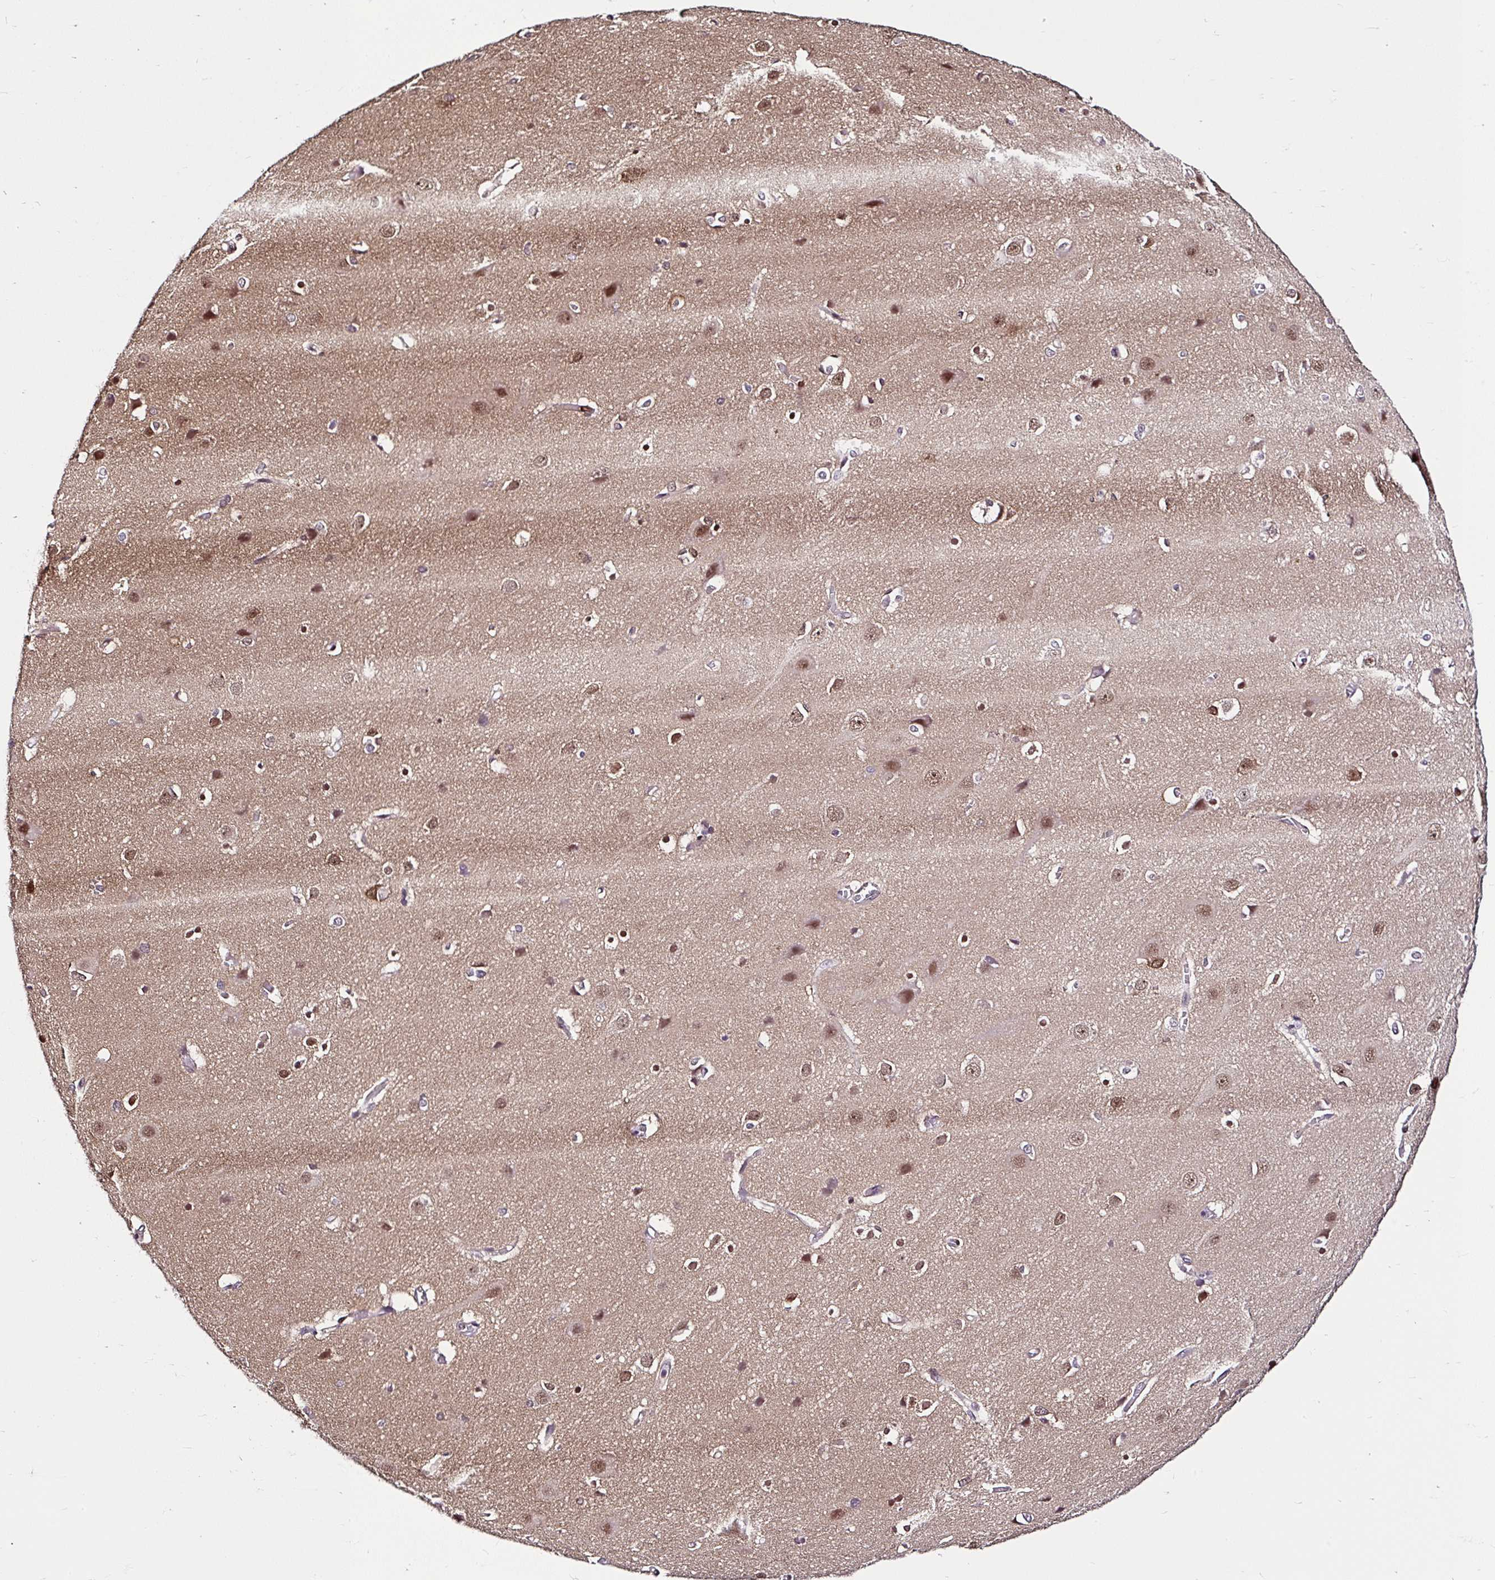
{"staining": {"intensity": "negative", "quantity": "none", "location": "none"}, "tissue": "cerebral cortex", "cell_type": "Endothelial cells", "image_type": "normal", "snomed": [{"axis": "morphology", "description": "Normal tissue, NOS"}, {"axis": "topography", "description": "Cerebral cortex"}], "caption": "This is an immunohistochemistry (IHC) image of benign cerebral cortex. There is no staining in endothelial cells.", "gene": "PIN4", "patient": {"sex": "male", "age": 37}}